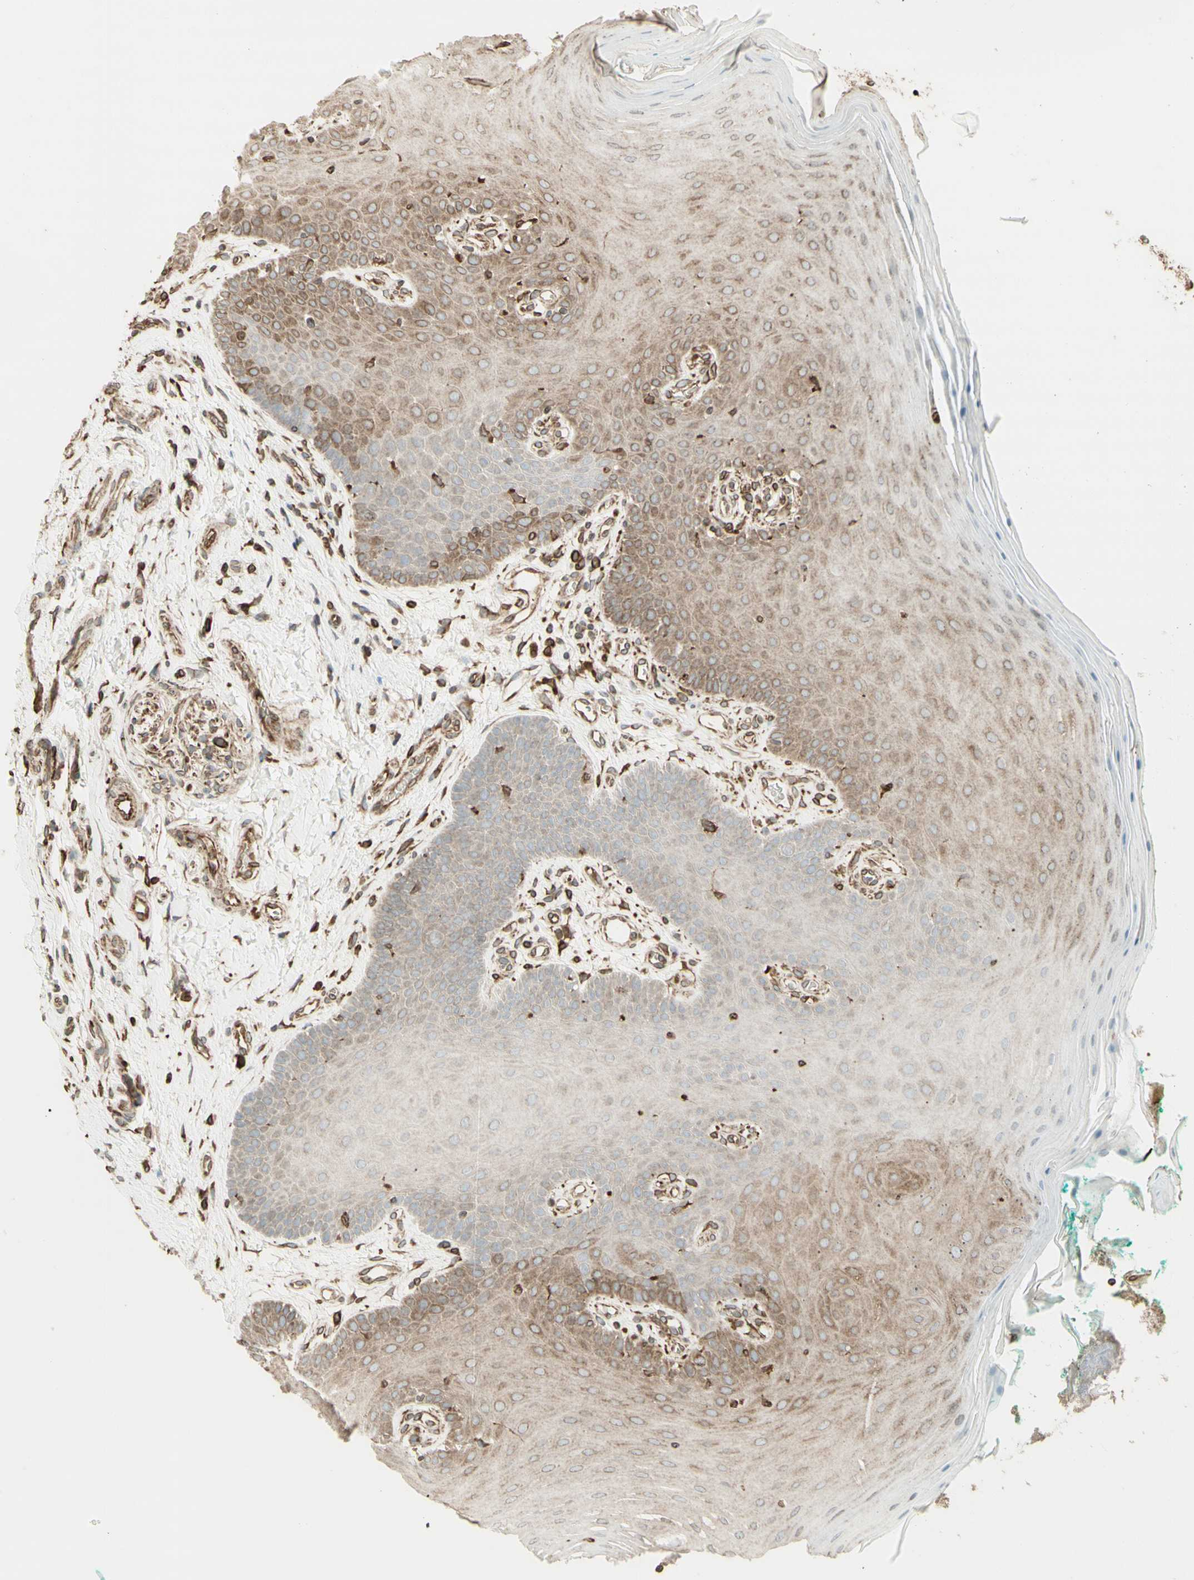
{"staining": {"intensity": "weak", "quantity": "25%-75%", "location": "cytoplasmic/membranous"}, "tissue": "oral mucosa", "cell_type": "Squamous epithelial cells", "image_type": "normal", "snomed": [{"axis": "morphology", "description": "Normal tissue, NOS"}, {"axis": "topography", "description": "Skeletal muscle"}, {"axis": "topography", "description": "Oral tissue"}], "caption": "Protein staining displays weak cytoplasmic/membranous expression in approximately 25%-75% of squamous epithelial cells in normal oral mucosa. (DAB (3,3'-diaminobenzidine) IHC with brightfield microscopy, high magnification).", "gene": "CANX", "patient": {"sex": "male", "age": 58}}